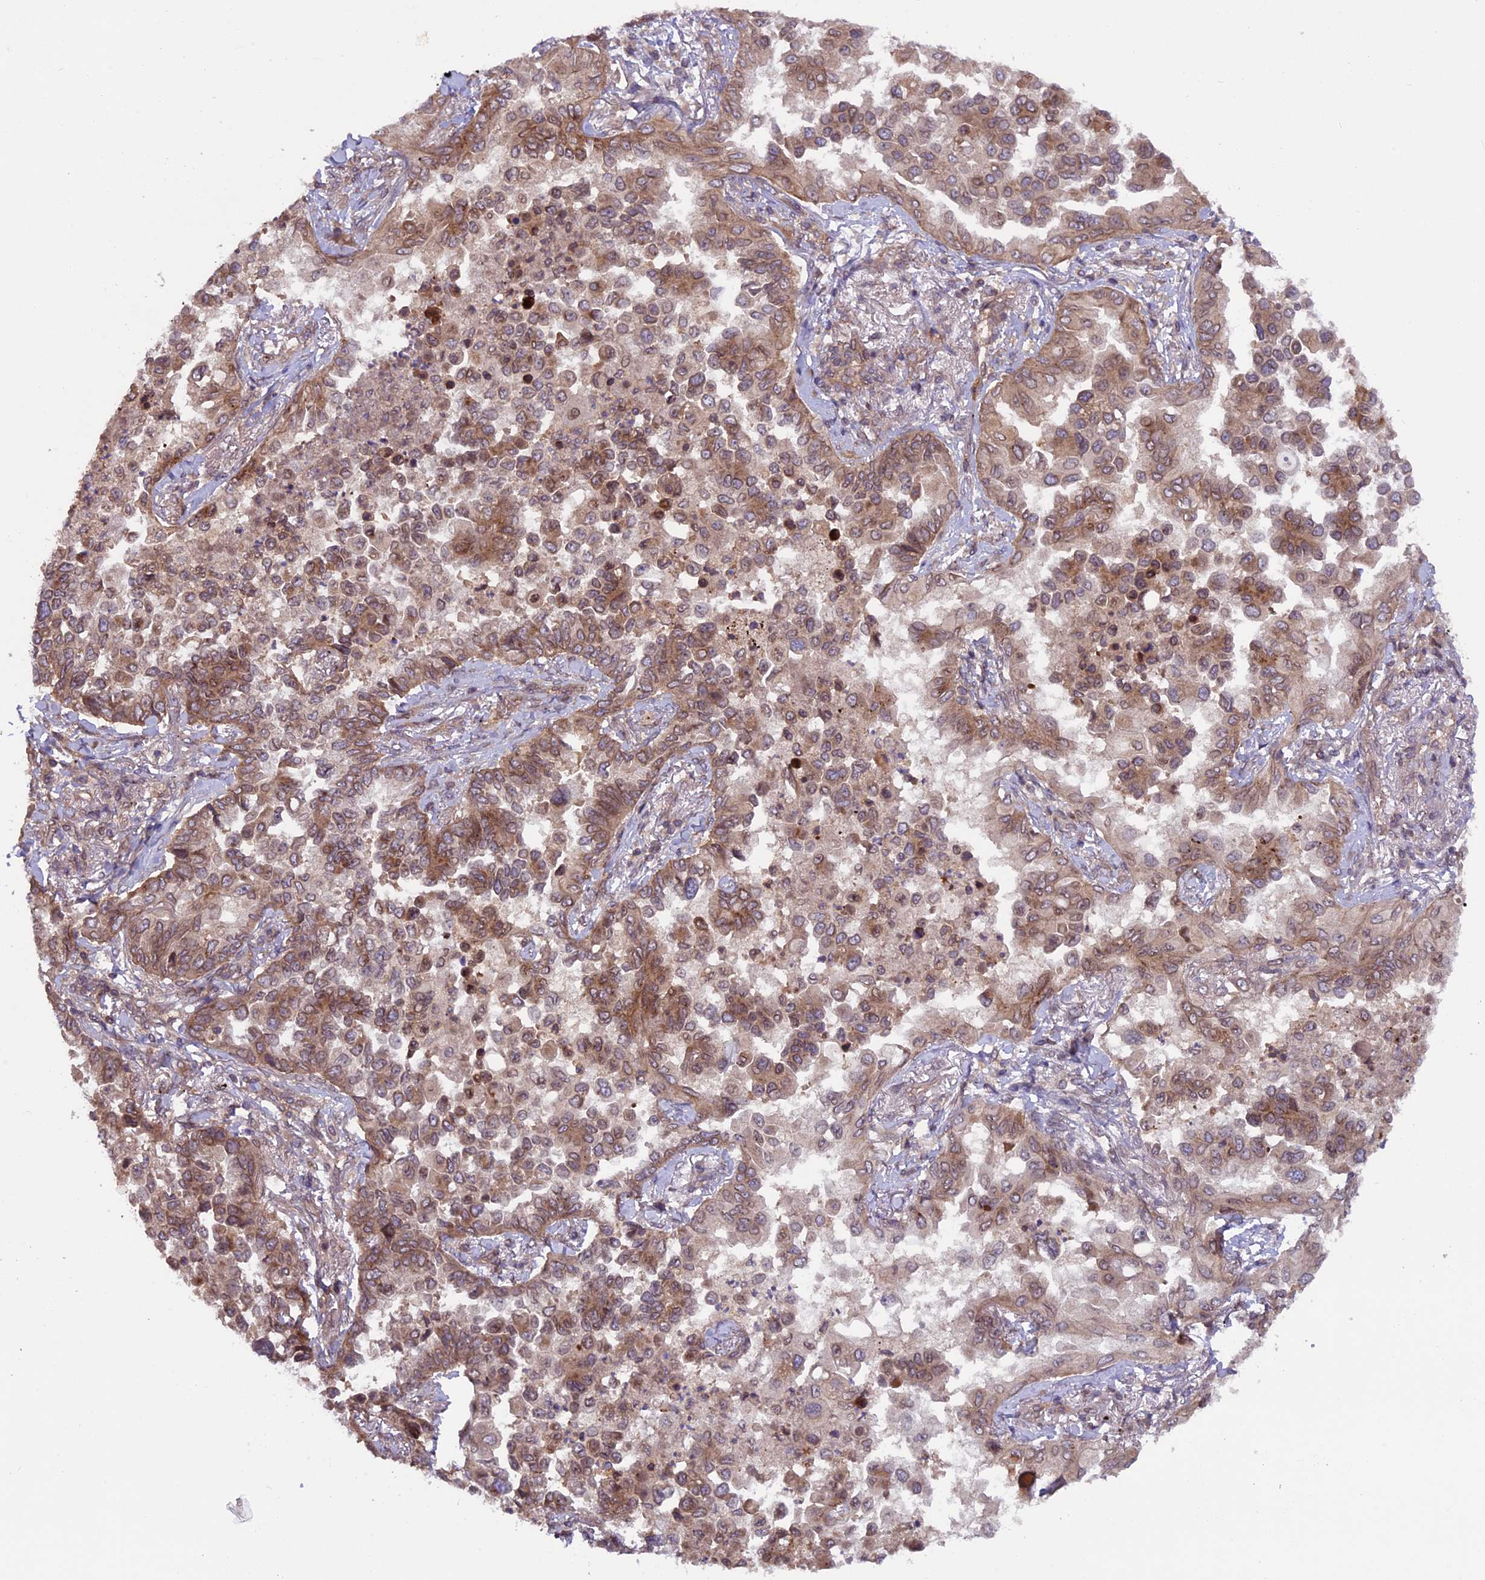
{"staining": {"intensity": "moderate", "quantity": ">75%", "location": "cytoplasmic/membranous,nuclear"}, "tissue": "lung cancer", "cell_type": "Tumor cells", "image_type": "cancer", "snomed": [{"axis": "morphology", "description": "Adenocarcinoma, NOS"}, {"axis": "topography", "description": "Lung"}], "caption": "About >75% of tumor cells in human lung cancer demonstrate moderate cytoplasmic/membranous and nuclear protein expression as visualized by brown immunohistochemical staining.", "gene": "CCDC125", "patient": {"sex": "female", "age": 67}}